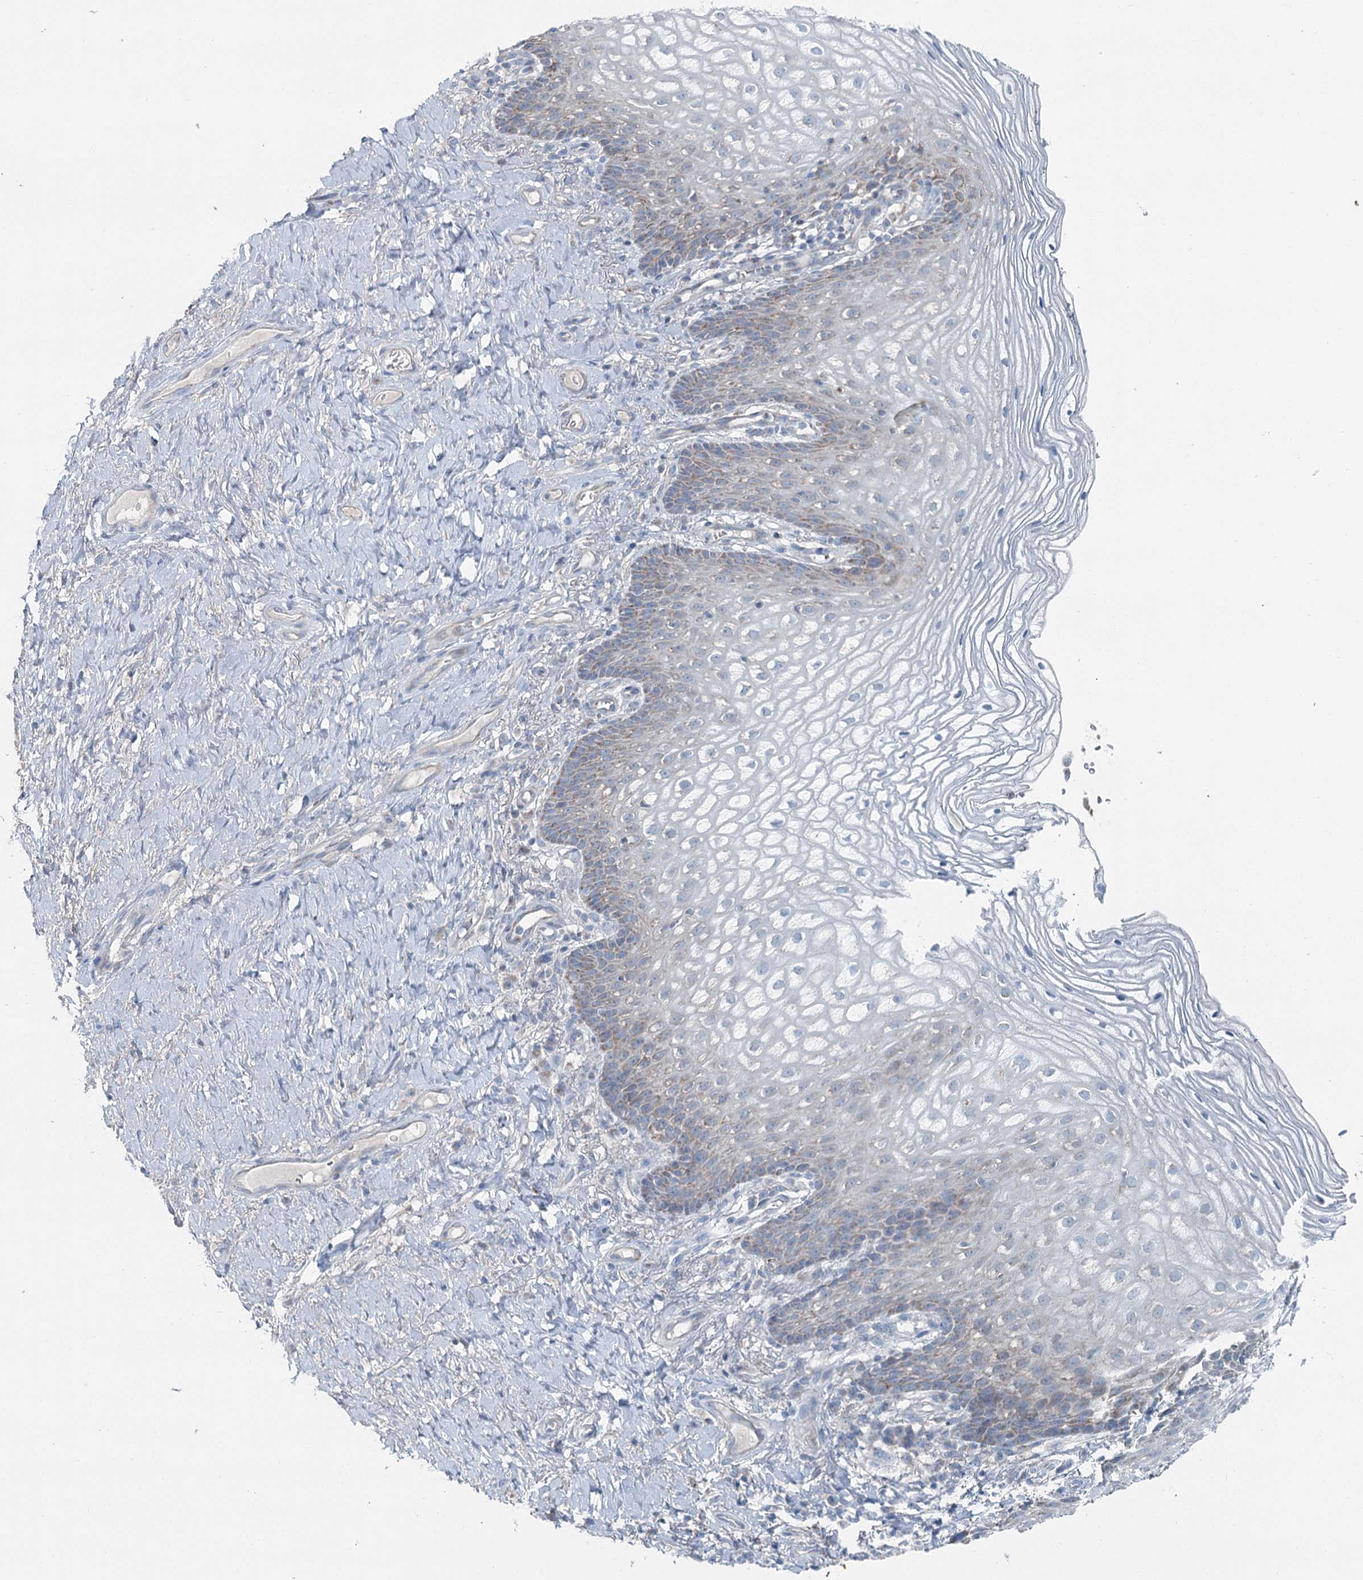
{"staining": {"intensity": "weak", "quantity": "<25%", "location": "cytoplasmic/membranous"}, "tissue": "vagina", "cell_type": "Squamous epithelial cells", "image_type": "normal", "snomed": [{"axis": "morphology", "description": "Normal tissue, NOS"}, {"axis": "topography", "description": "Vagina"}], "caption": "This histopathology image is of unremarkable vagina stained with immunohistochemistry to label a protein in brown with the nuclei are counter-stained blue. There is no staining in squamous epithelial cells.", "gene": "CHCHD5", "patient": {"sex": "female", "age": 60}}